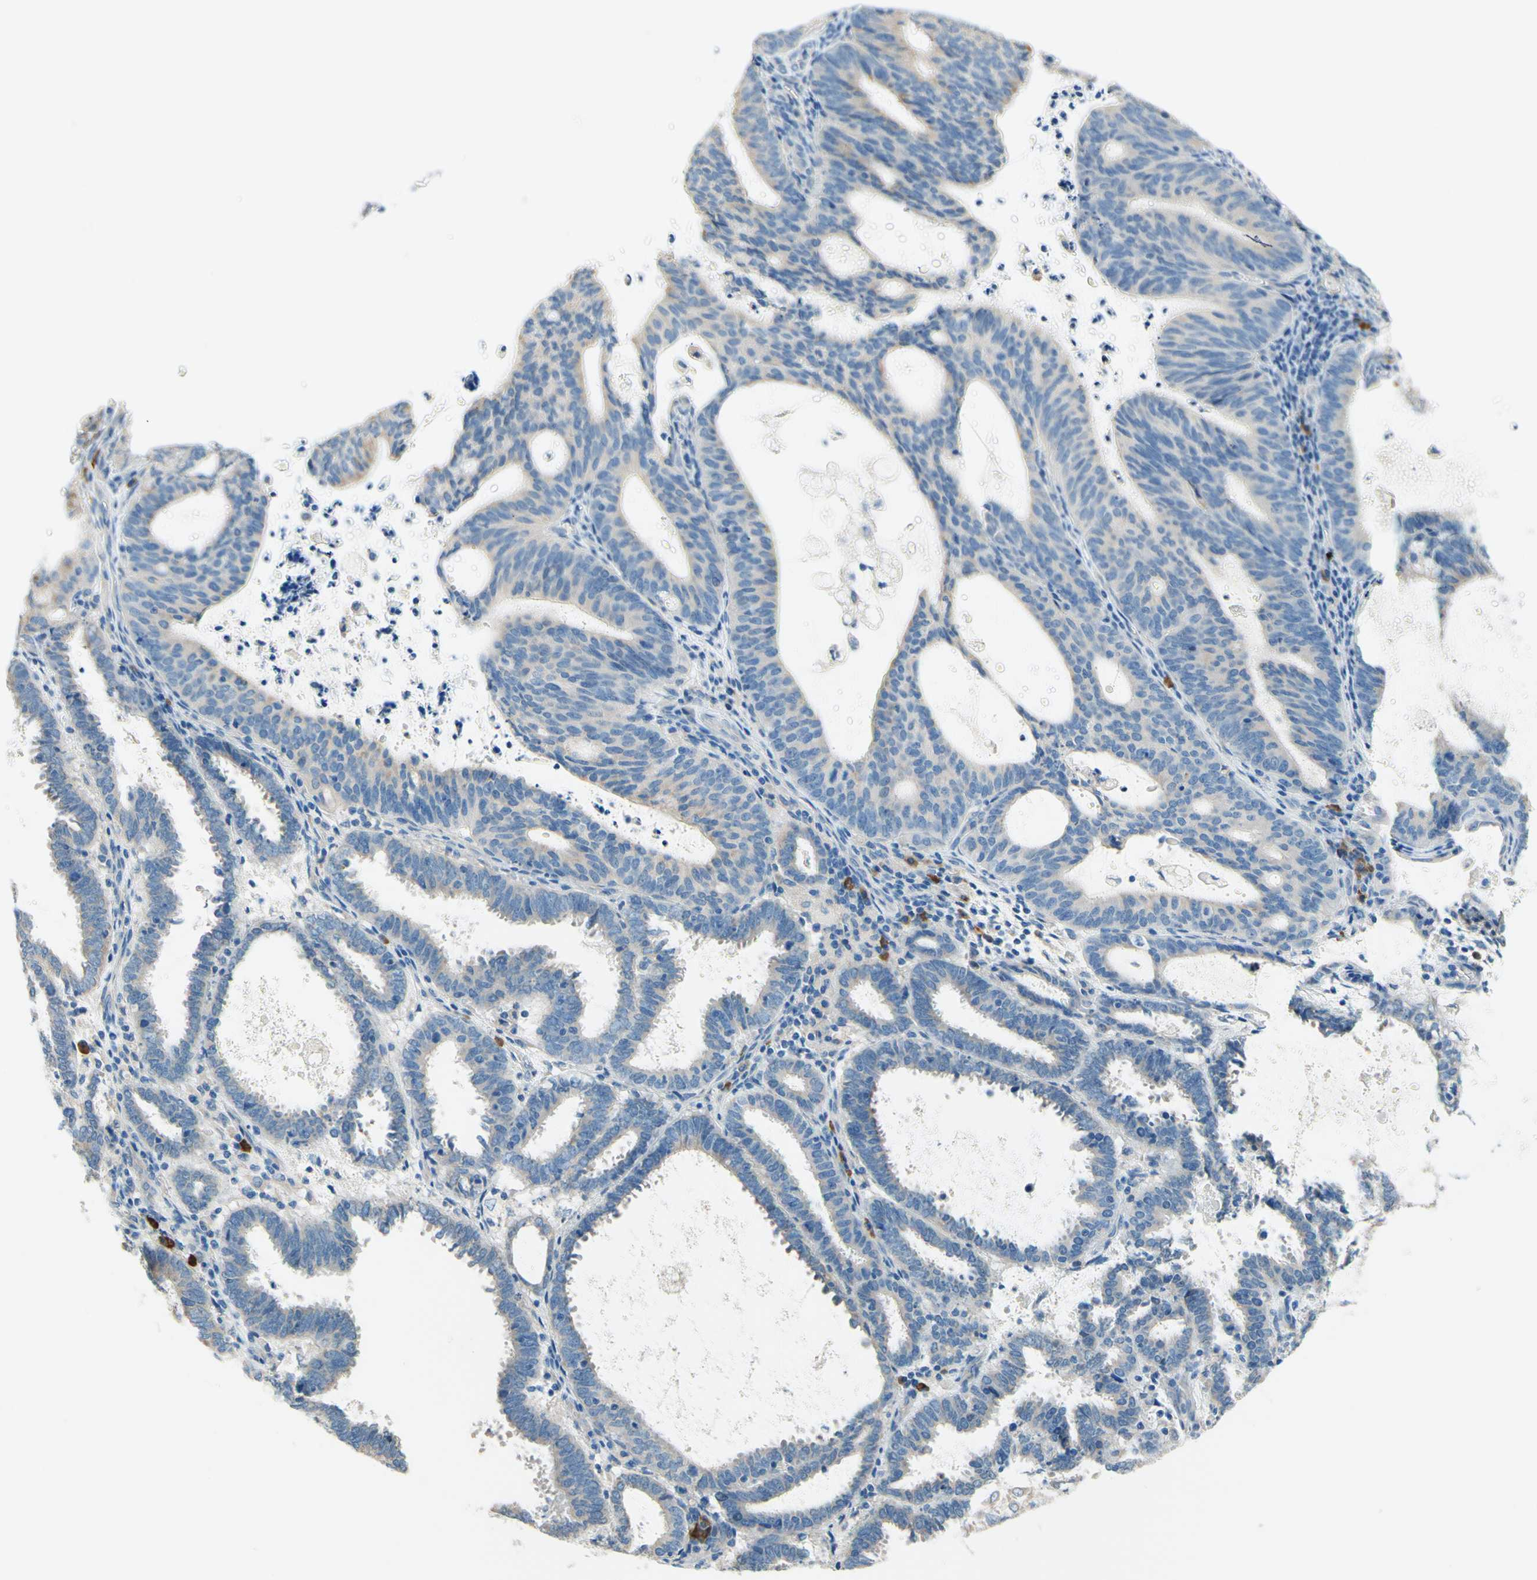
{"staining": {"intensity": "negative", "quantity": "none", "location": "none"}, "tissue": "endometrial cancer", "cell_type": "Tumor cells", "image_type": "cancer", "snomed": [{"axis": "morphology", "description": "Adenocarcinoma, NOS"}, {"axis": "topography", "description": "Uterus"}], "caption": "Immunohistochemistry (IHC) of human endometrial adenocarcinoma displays no staining in tumor cells.", "gene": "PASD1", "patient": {"sex": "female", "age": 83}}